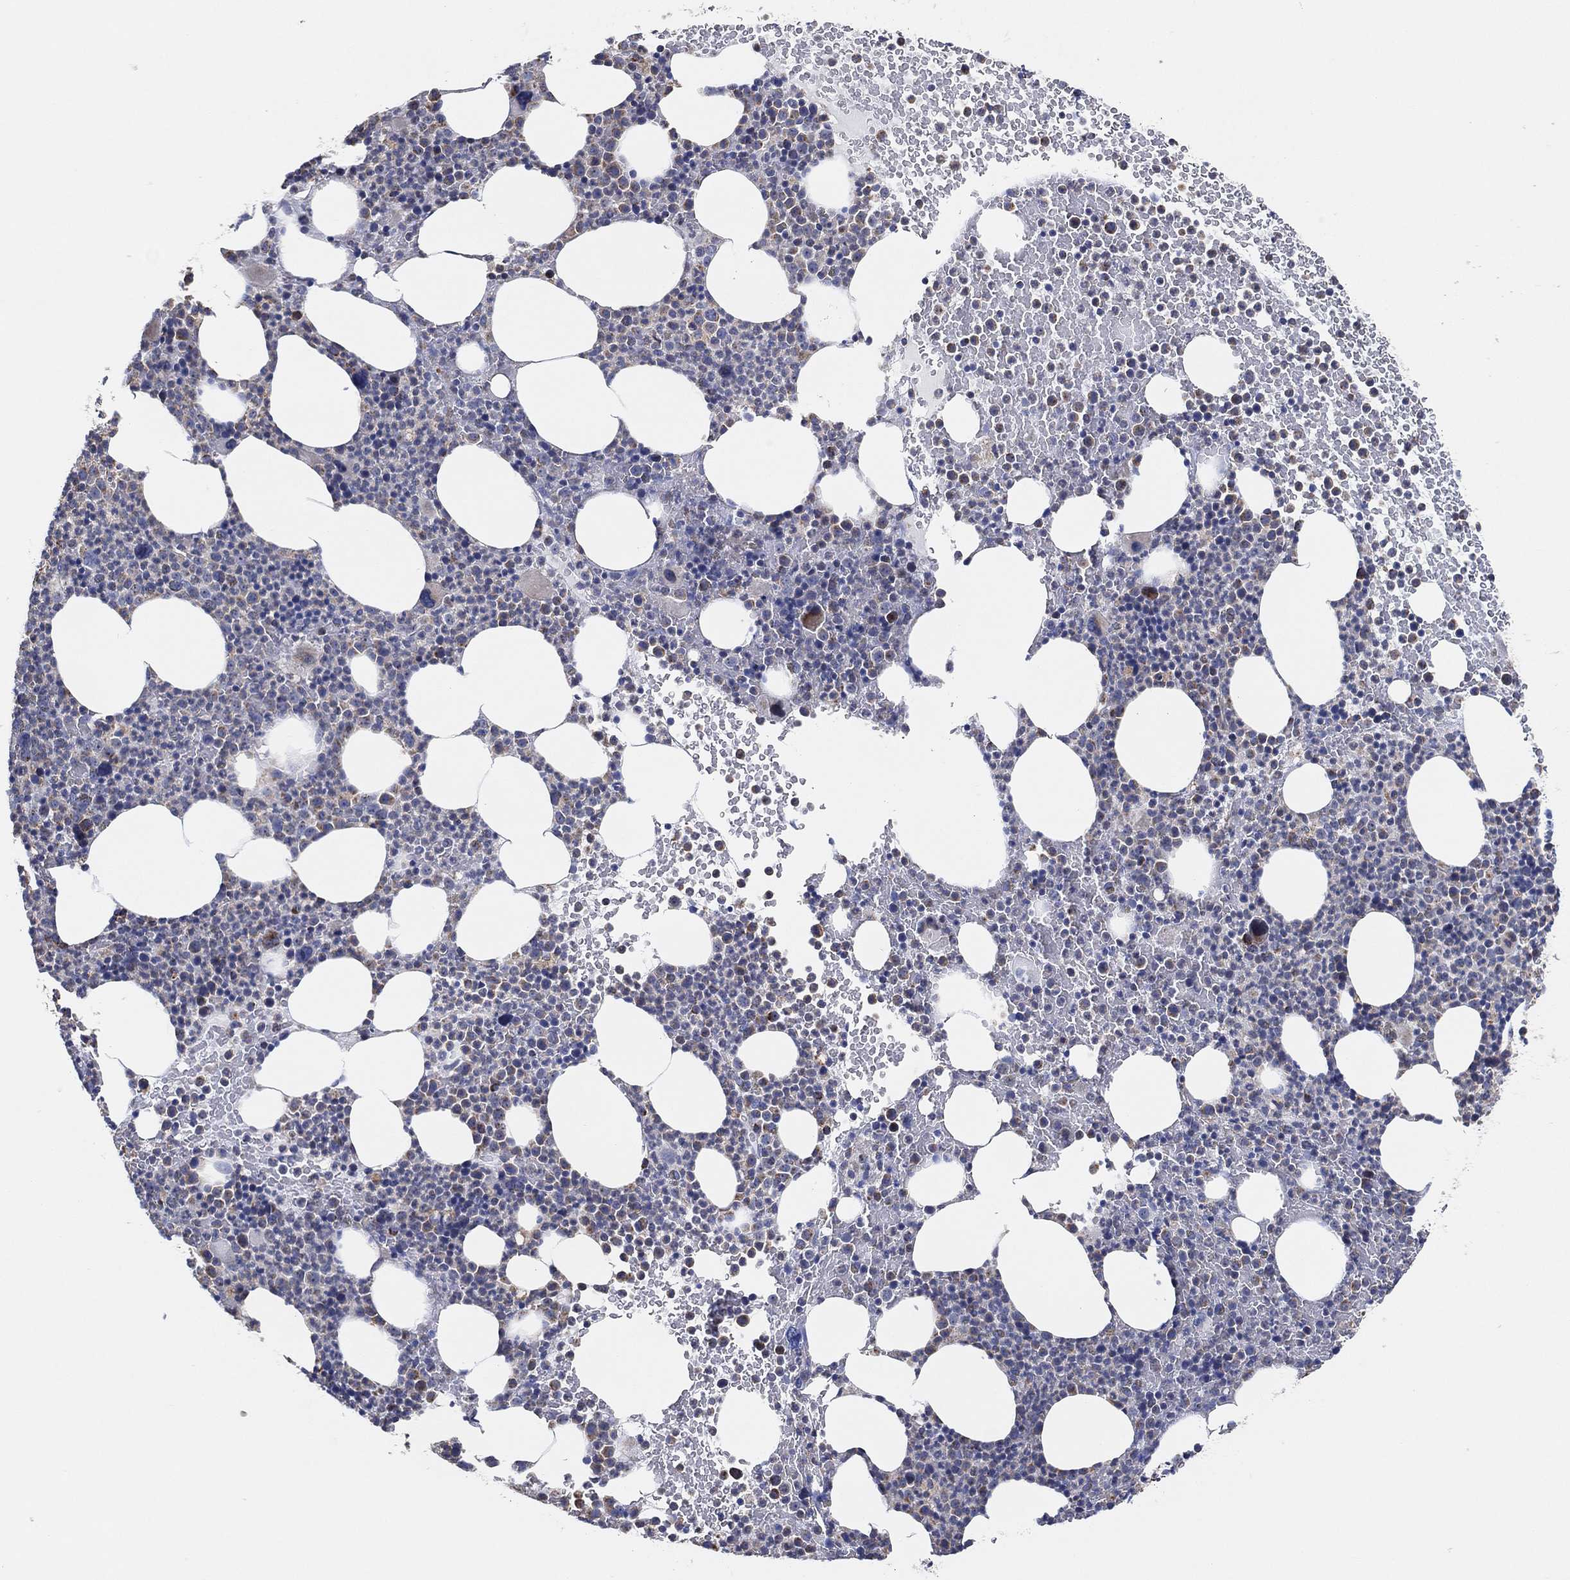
{"staining": {"intensity": "moderate", "quantity": "<25%", "location": "cytoplasmic/membranous"}, "tissue": "bone marrow", "cell_type": "Hematopoietic cells", "image_type": "normal", "snomed": [{"axis": "morphology", "description": "Normal tissue, NOS"}, {"axis": "topography", "description": "Bone marrow"}], "caption": "Bone marrow stained with IHC displays moderate cytoplasmic/membranous staining in about <25% of hematopoietic cells.", "gene": "GCAT", "patient": {"sex": "male", "age": 83}}